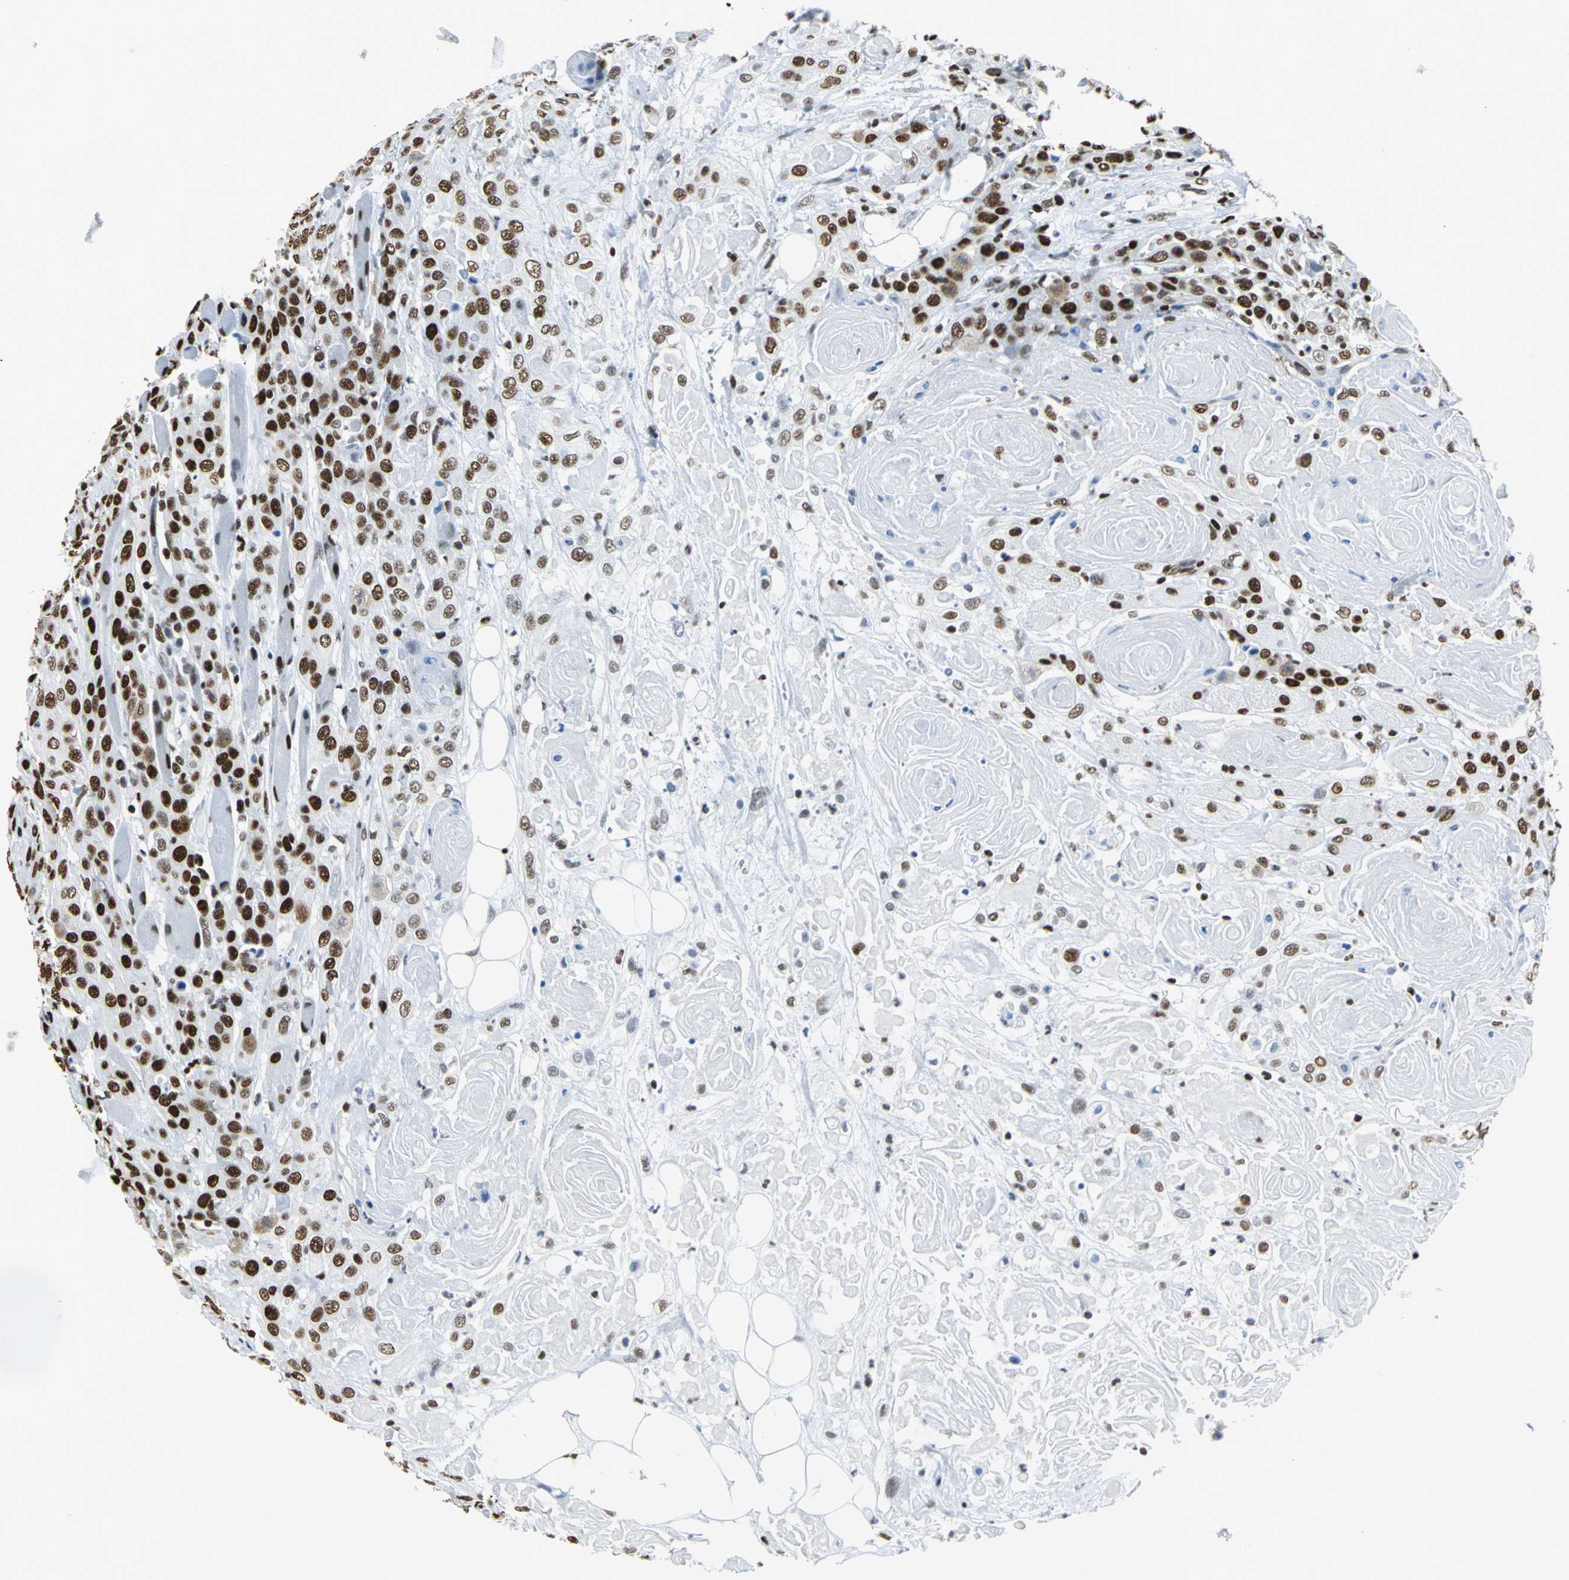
{"staining": {"intensity": "strong", "quantity": ">75%", "location": "nuclear"}, "tissue": "head and neck cancer", "cell_type": "Tumor cells", "image_type": "cancer", "snomed": [{"axis": "morphology", "description": "Squamous cell carcinoma, NOS"}, {"axis": "topography", "description": "Head-Neck"}], "caption": "Immunohistochemistry (IHC) (DAB (3,3'-diaminobenzidine)) staining of human head and neck squamous cell carcinoma demonstrates strong nuclear protein positivity in about >75% of tumor cells. (Stains: DAB in brown, nuclei in blue, Microscopy: brightfield microscopy at high magnification).", "gene": "HNRNPD", "patient": {"sex": "female", "age": 84}}